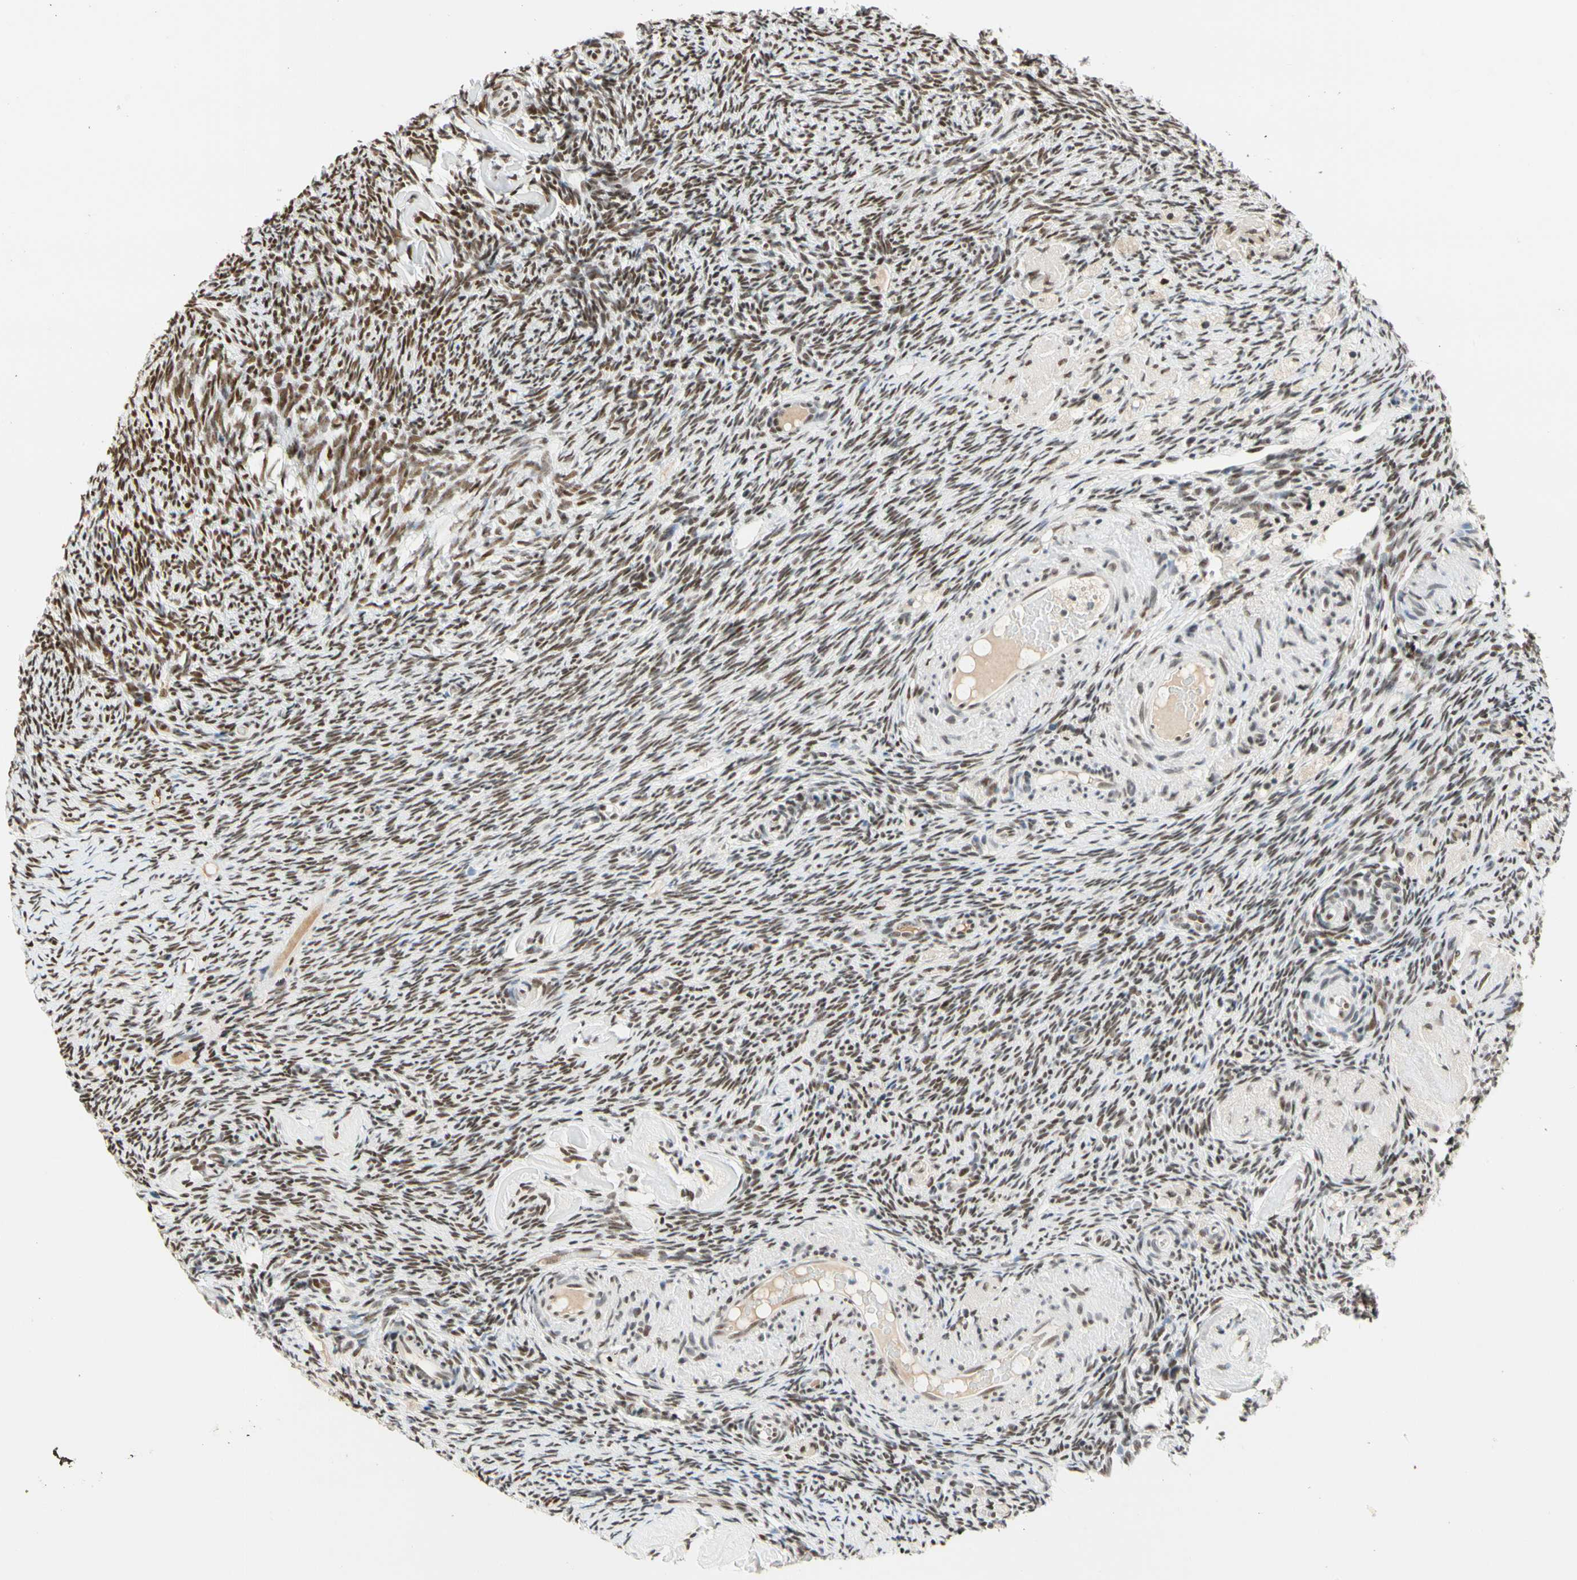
{"staining": {"intensity": "moderate", "quantity": ">75%", "location": "nuclear"}, "tissue": "ovary", "cell_type": "Ovarian stroma cells", "image_type": "normal", "snomed": [{"axis": "morphology", "description": "Normal tissue, NOS"}, {"axis": "topography", "description": "Ovary"}], "caption": "Normal ovary demonstrates moderate nuclear expression in approximately >75% of ovarian stroma cells, visualized by immunohistochemistry.", "gene": "ZSCAN16", "patient": {"sex": "female", "age": 60}}